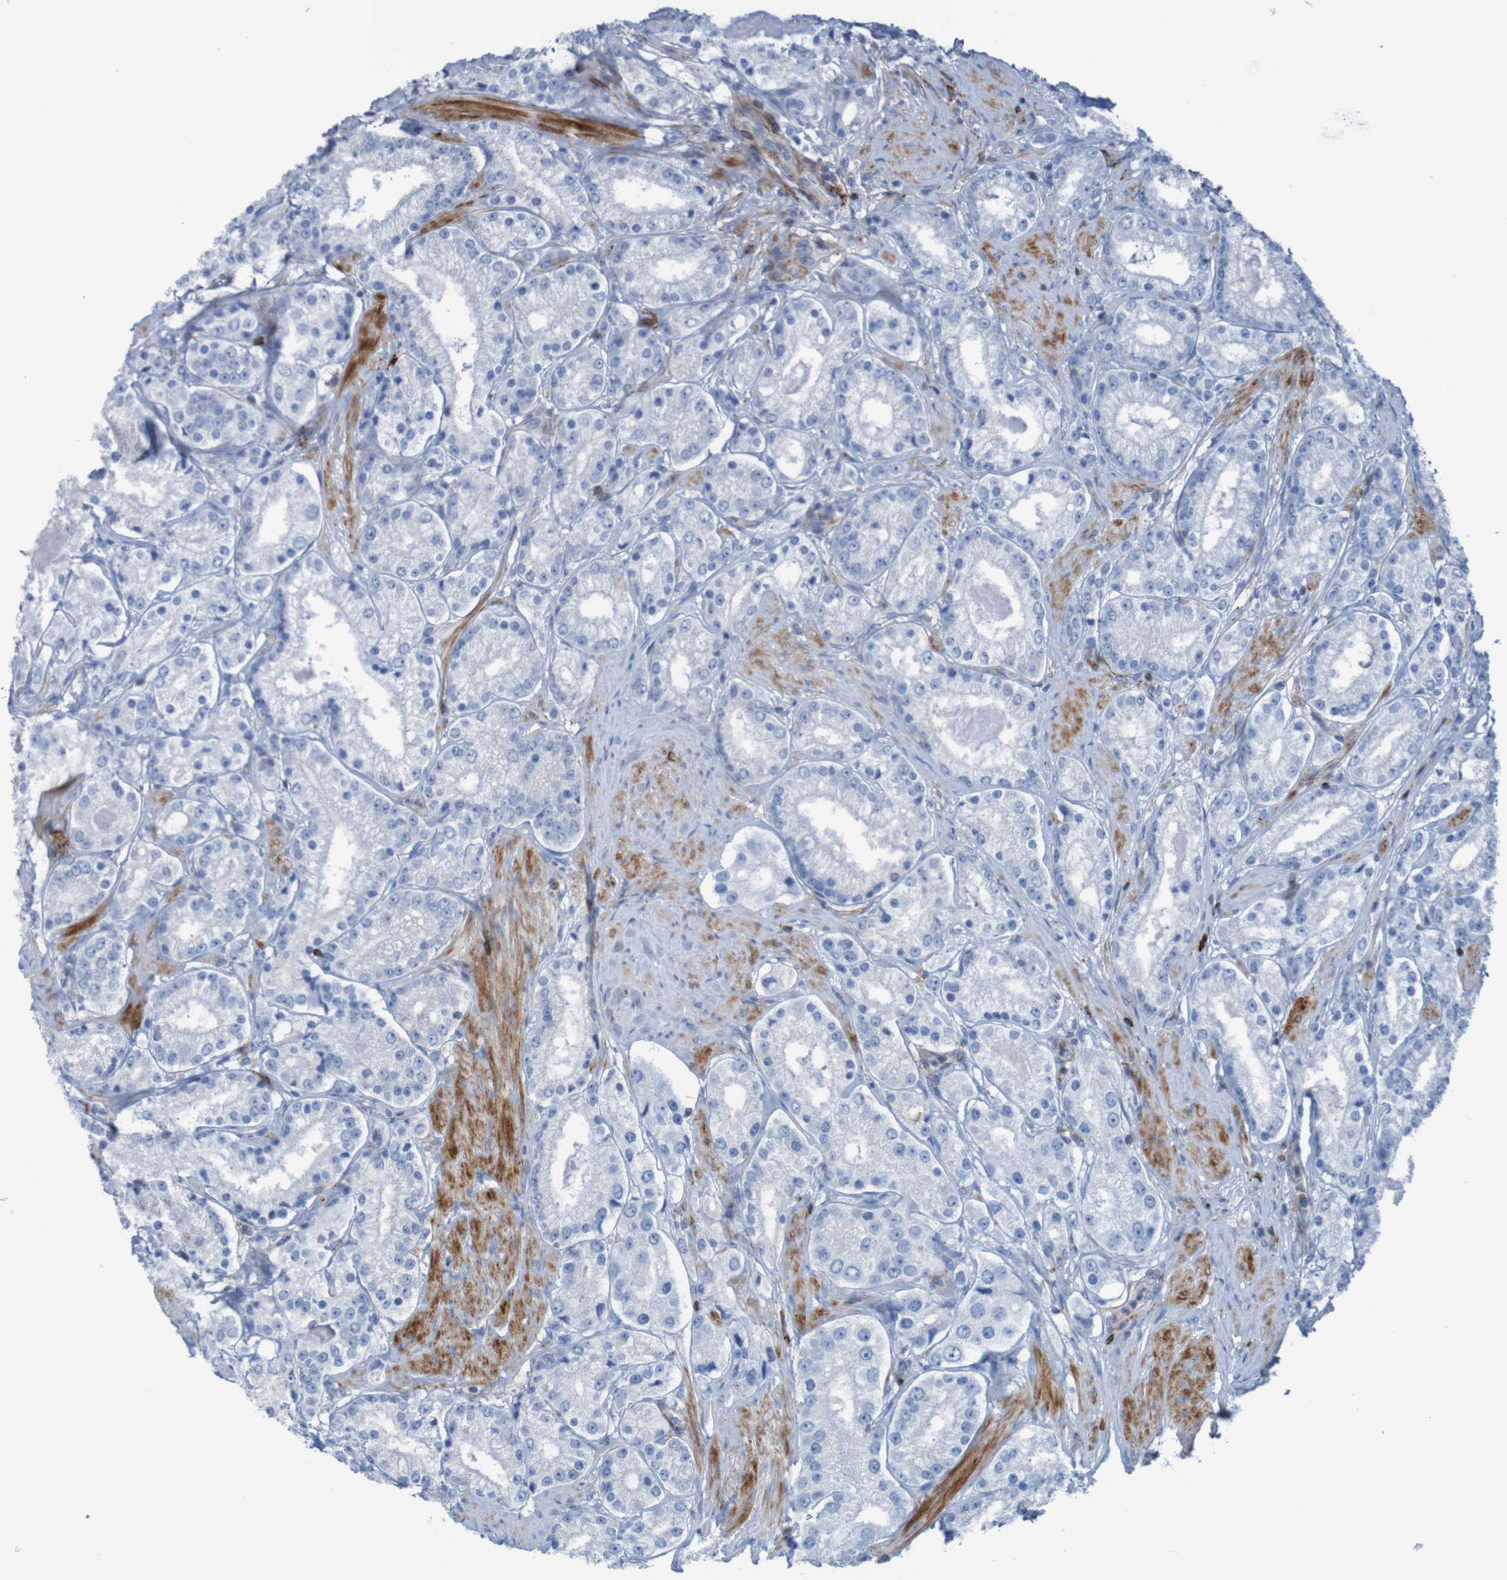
{"staining": {"intensity": "negative", "quantity": "none", "location": "none"}, "tissue": "prostate cancer", "cell_type": "Tumor cells", "image_type": "cancer", "snomed": [{"axis": "morphology", "description": "Adenocarcinoma, Low grade"}, {"axis": "topography", "description": "Prostate"}], "caption": "Photomicrograph shows no significant protein positivity in tumor cells of prostate cancer (adenocarcinoma (low-grade)).", "gene": "RNF182", "patient": {"sex": "male", "age": 63}}